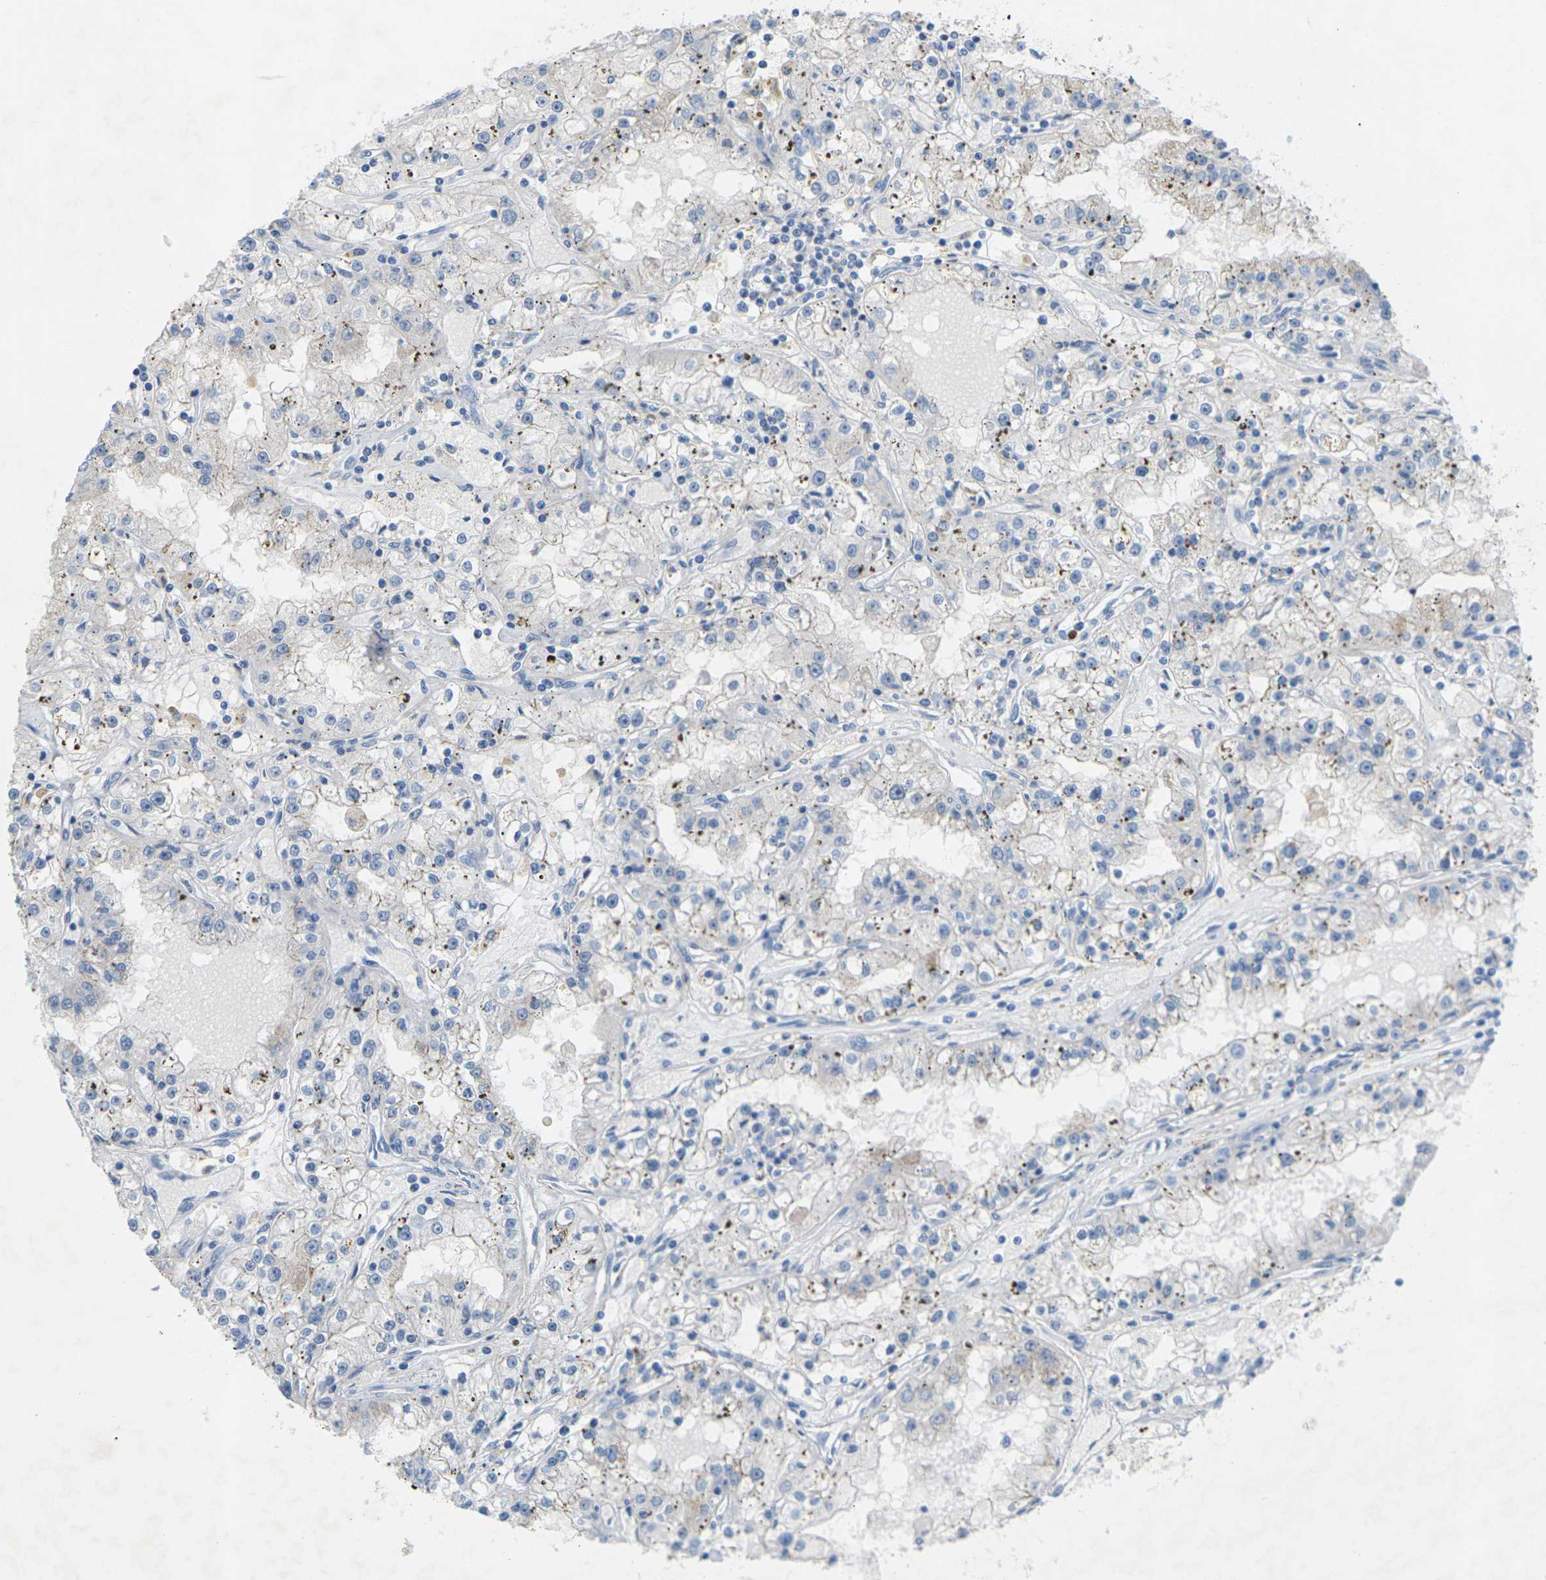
{"staining": {"intensity": "negative", "quantity": "none", "location": "none"}, "tissue": "renal cancer", "cell_type": "Tumor cells", "image_type": "cancer", "snomed": [{"axis": "morphology", "description": "Adenocarcinoma, NOS"}, {"axis": "topography", "description": "Kidney"}], "caption": "Immunohistochemistry (IHC) histopathology image of neoplastic tissue: renal cancer stained with DAB (3,3'-diaminobenzidine) reveals no significant protein expression in tumor cells. The staining was performed using DAB (3,3'-diaminobenzidine) to visualize the protein expression in brown, while the nuclei were stained in blue with hematoxylin (Magnification: 20x).", "gene": "CLDN3", "patient": {"sex": "male", "age": 56}}